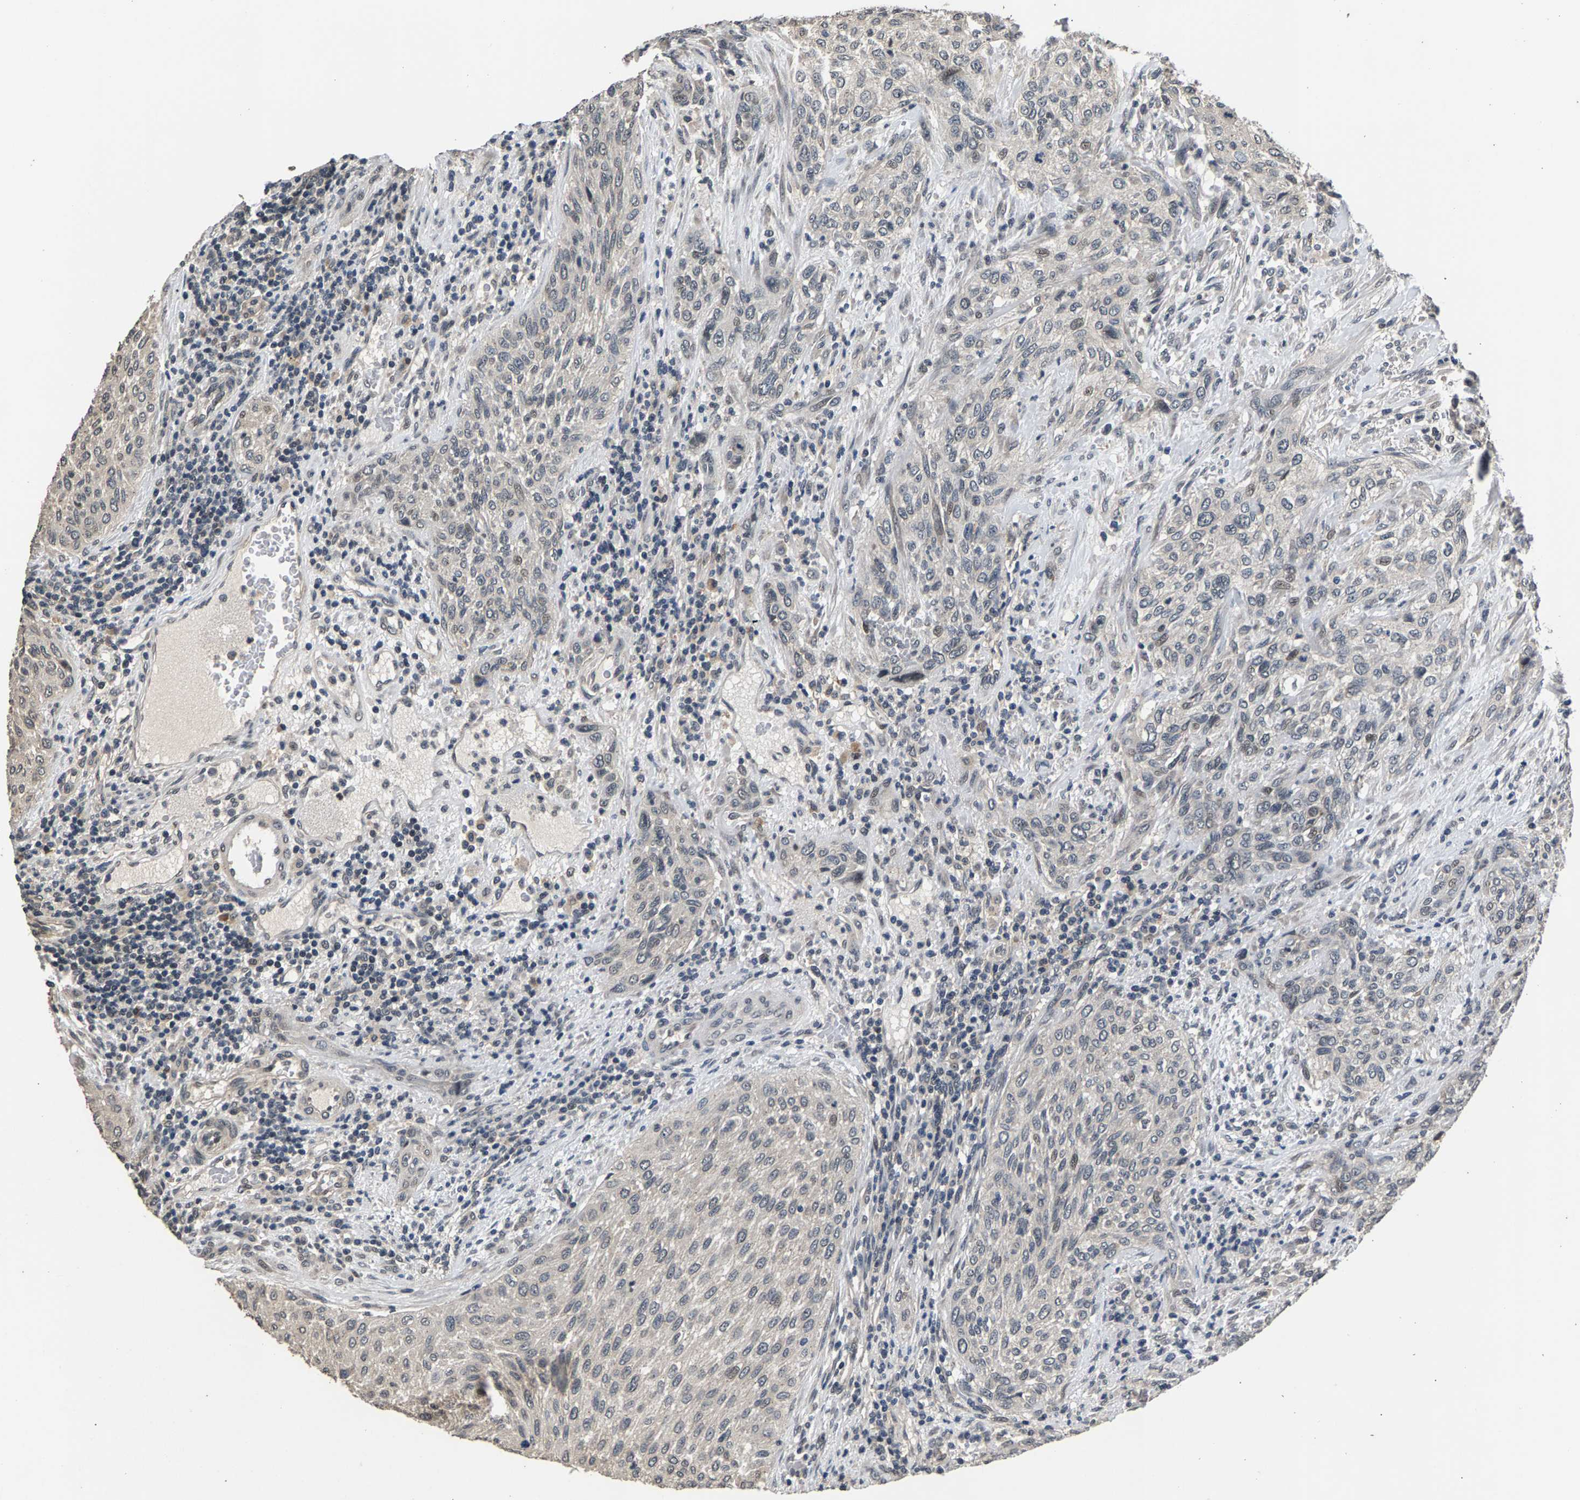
{"staining": {"intensity": "weak", "quantity": "<25%", "location": "nuclear"}, "tissue": "urothelial cancer", "cell_type": "Tumor cells", "image_type": "cancer", "snomed": [{"axis": "morphology", "description": "Urothelial carcinoma, Low grade"}, {"axis": "morphology", "description": "Urothelial carcinoma, High grade"}, {"axis": "topography", "description": "Urinary bladder"}], "caption": "The photomicrograph shows no significant staining in tumor cells of urothelial cancer.", "gene": "RBM33", "patient": {"sex": "male", "age": 35}}